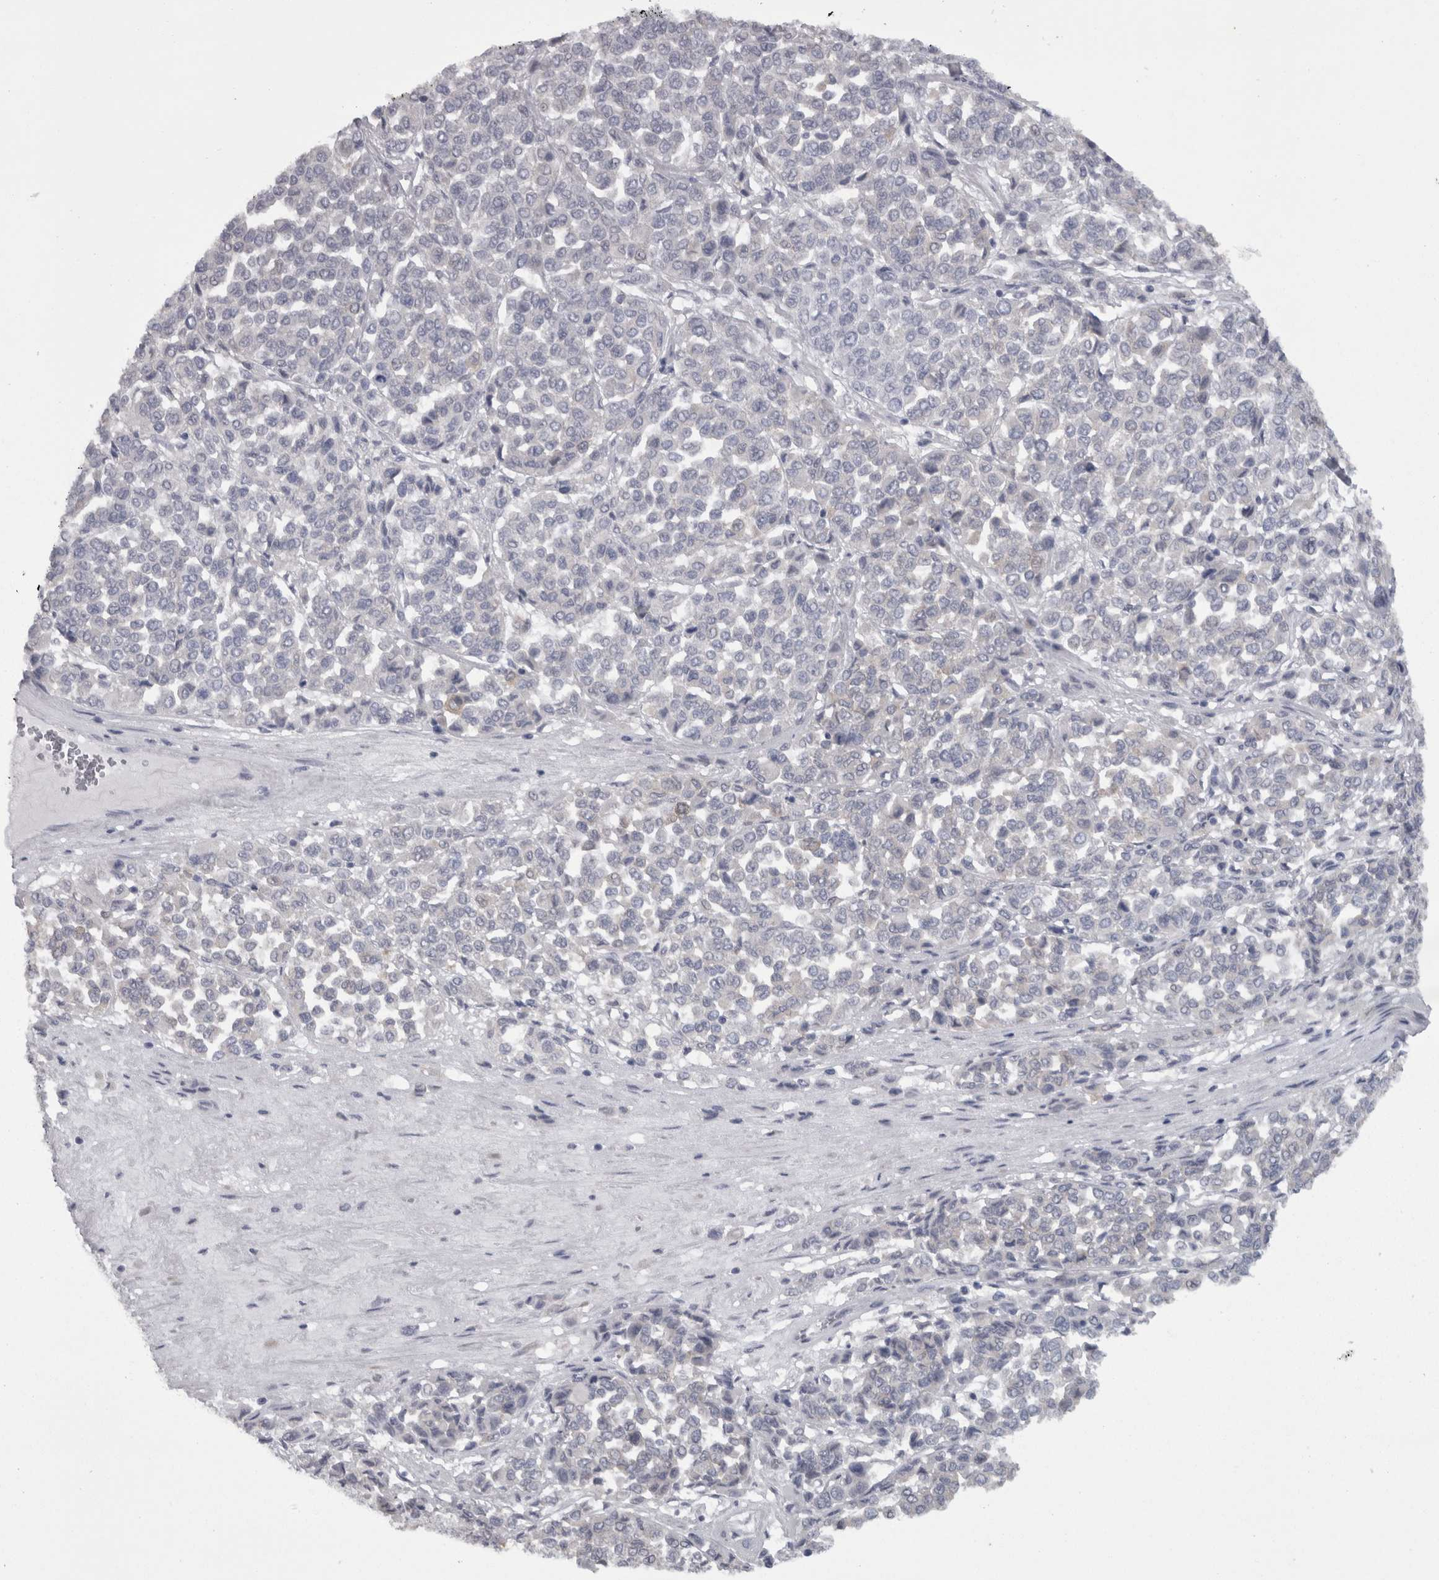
{"staining": {"intensity": "negative", "quantity": "none", "location": "none"}, "tissue": "melanoma", "cell_type": "Tumor cells", "image_type": "cancer", "snomed": [{"axis": "morphology", "description": "Malignant melanoma, Metastatic site"}, {"axis": "topography", "description": "Pancreas"}], "caption": "Malignant melanoma (metastatic site) was stained to show a protein in brown. There is no significant expression in tumor cells. (DAB immunohistochemistry visualized using brightfield microscopy, high magnification).", "gene": "CAMK2D", "patient": {"sex": "female", "age": 30}}